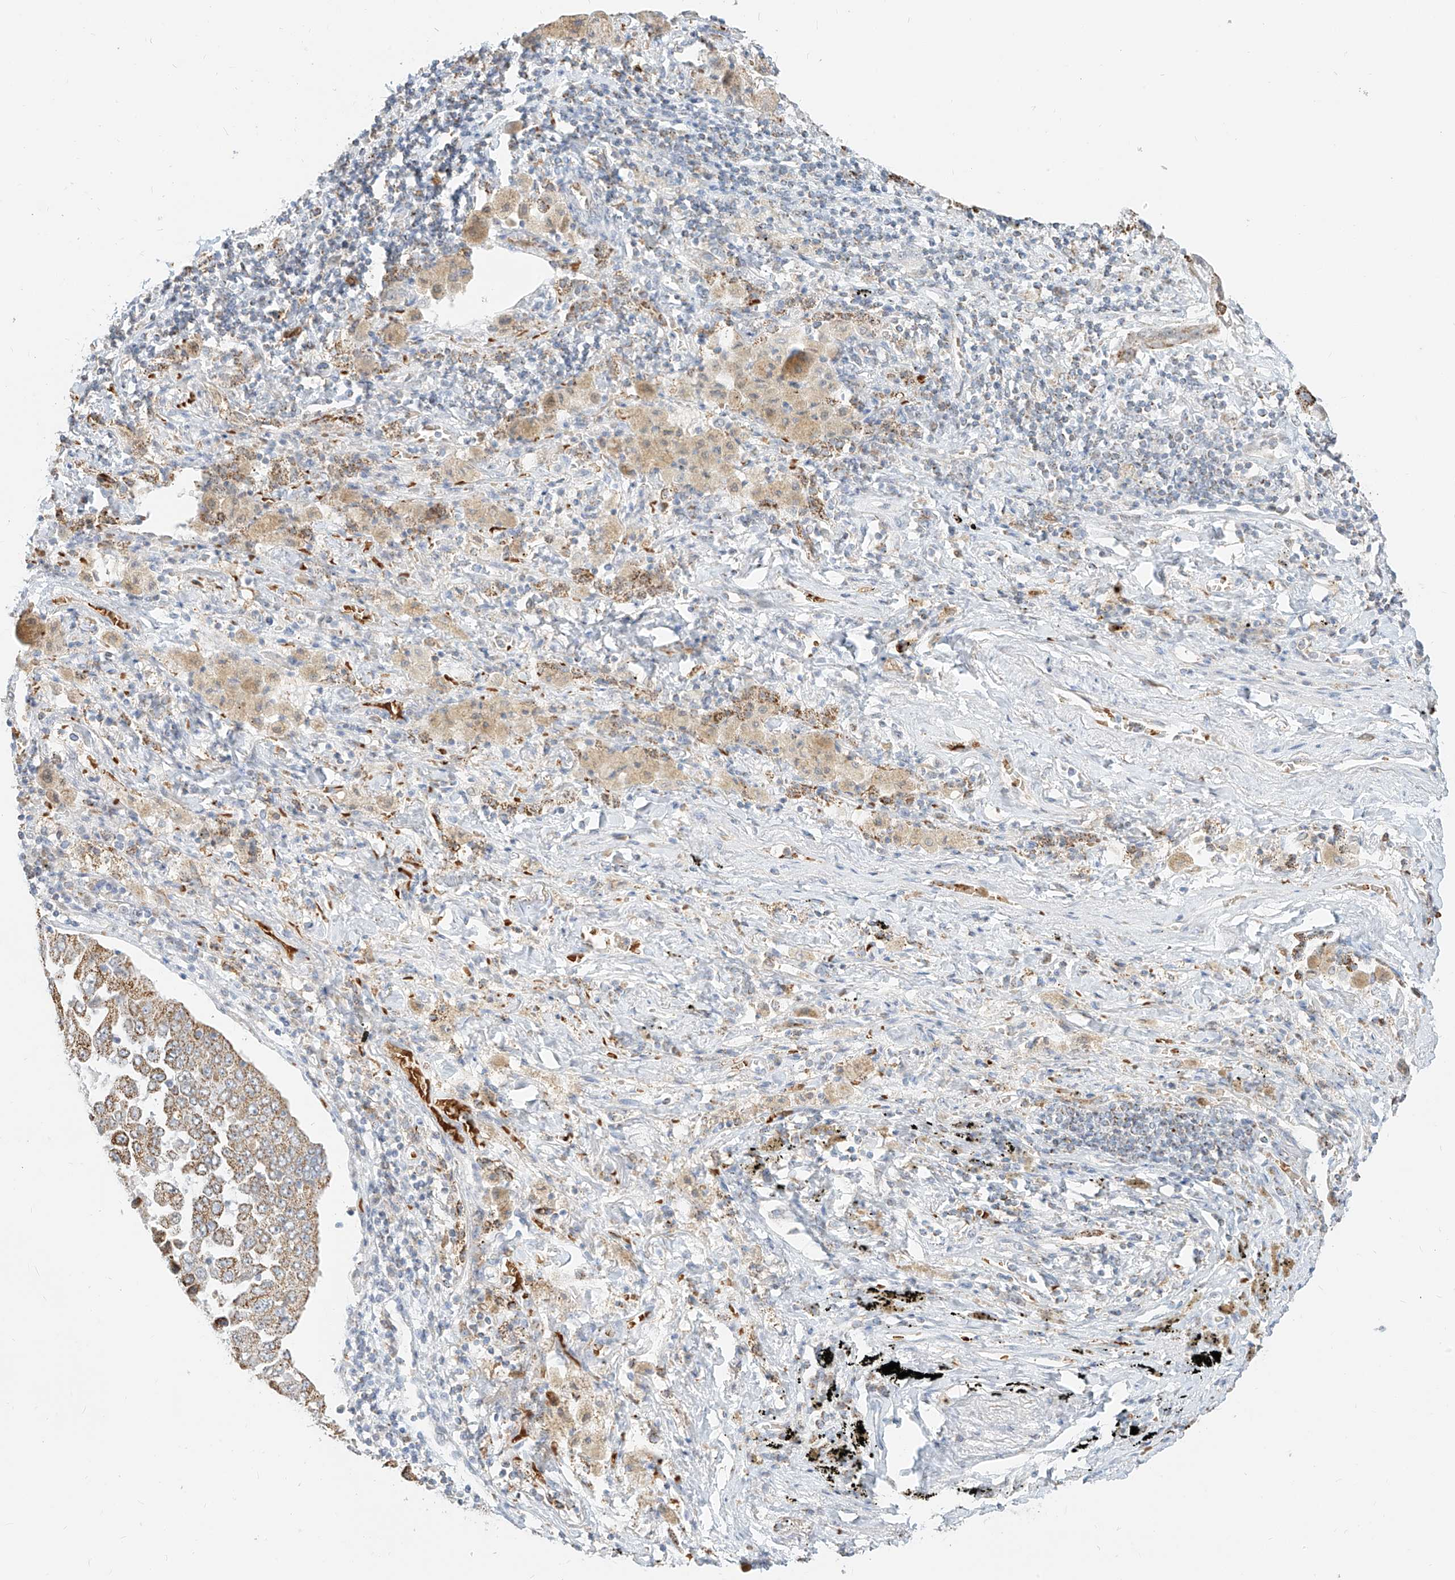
{"staining": {"intensity": "moderate", "quantity": ">75%", "location": "cytoplasmic/membranous"}, "tissue": "lung cancer", "cell_type": "Tumor cells", "image_type": "cancer", "snomed": [{"axis": "morphology", "description": "Adenocarcinoma, NOS"}, {"axis": "topography", "description": "Lung"}], "caption": "DAB (3,3'-diaminobenzidine) immunohistochemical staining of lung cancer (adenocarcinoma) displays moderate cytoplasmic/membranous protein positivity in approximately >75% of tumor cells.", "gene": "MTUS2", "patient": {"sex": "female", "age": 51}}